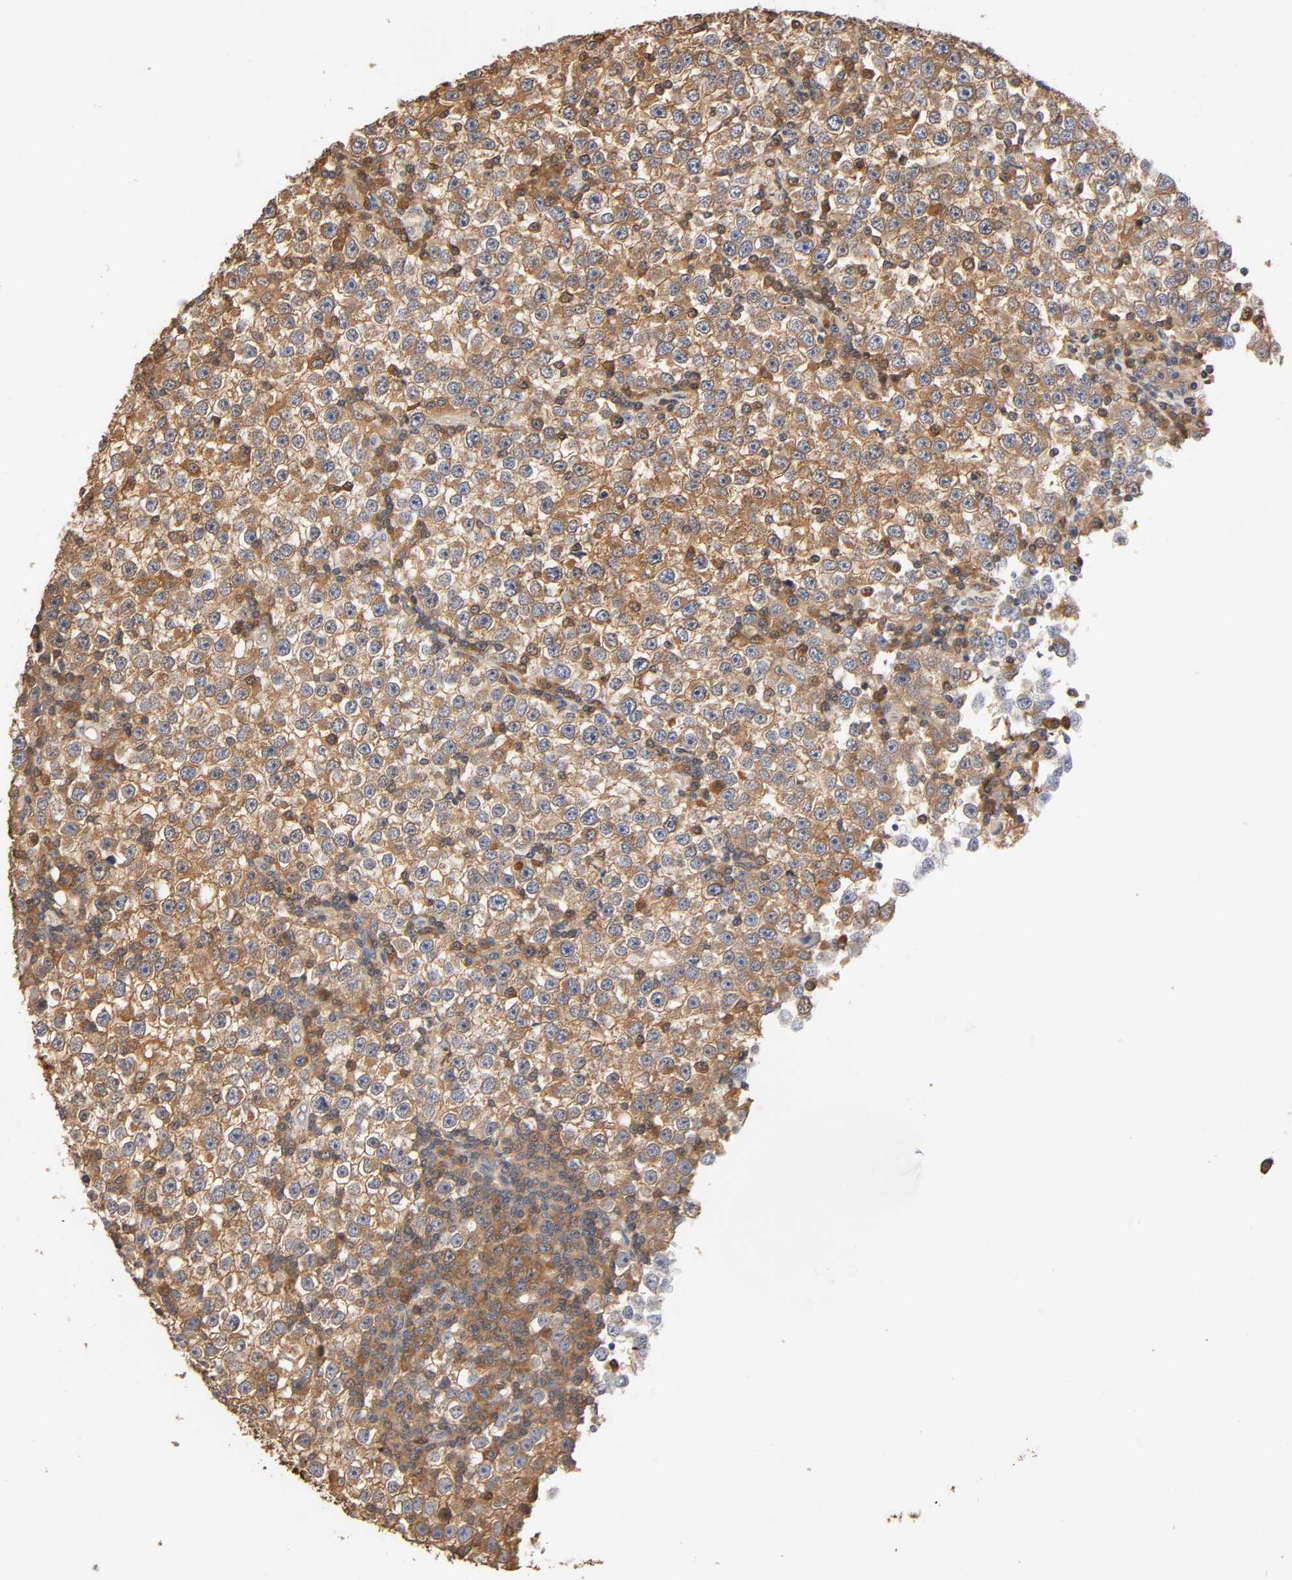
{"staining": {"intensity": "moderate", "quantity": ">75%", "location": "cytoplasmic/membranous"}, "tissue": "testis cancer", "cell_type": "Tumor cells", "image_type": "cancer", "snomed": [{"axis": "morphology", "description": "Seminoma, NOS"}, {"axis": "topography", "description": "Testis"}], "caption": "Immunohistochemical staining of human testis cancer demonstrates medium levels of moderate cytoplasmic/membranous positivity in approximately >75% of tumor cells. (IHC, brightfield microscopy, high magnification).", "gene": "ALDOA", "patient": {"sex": "male", "age": 65}}